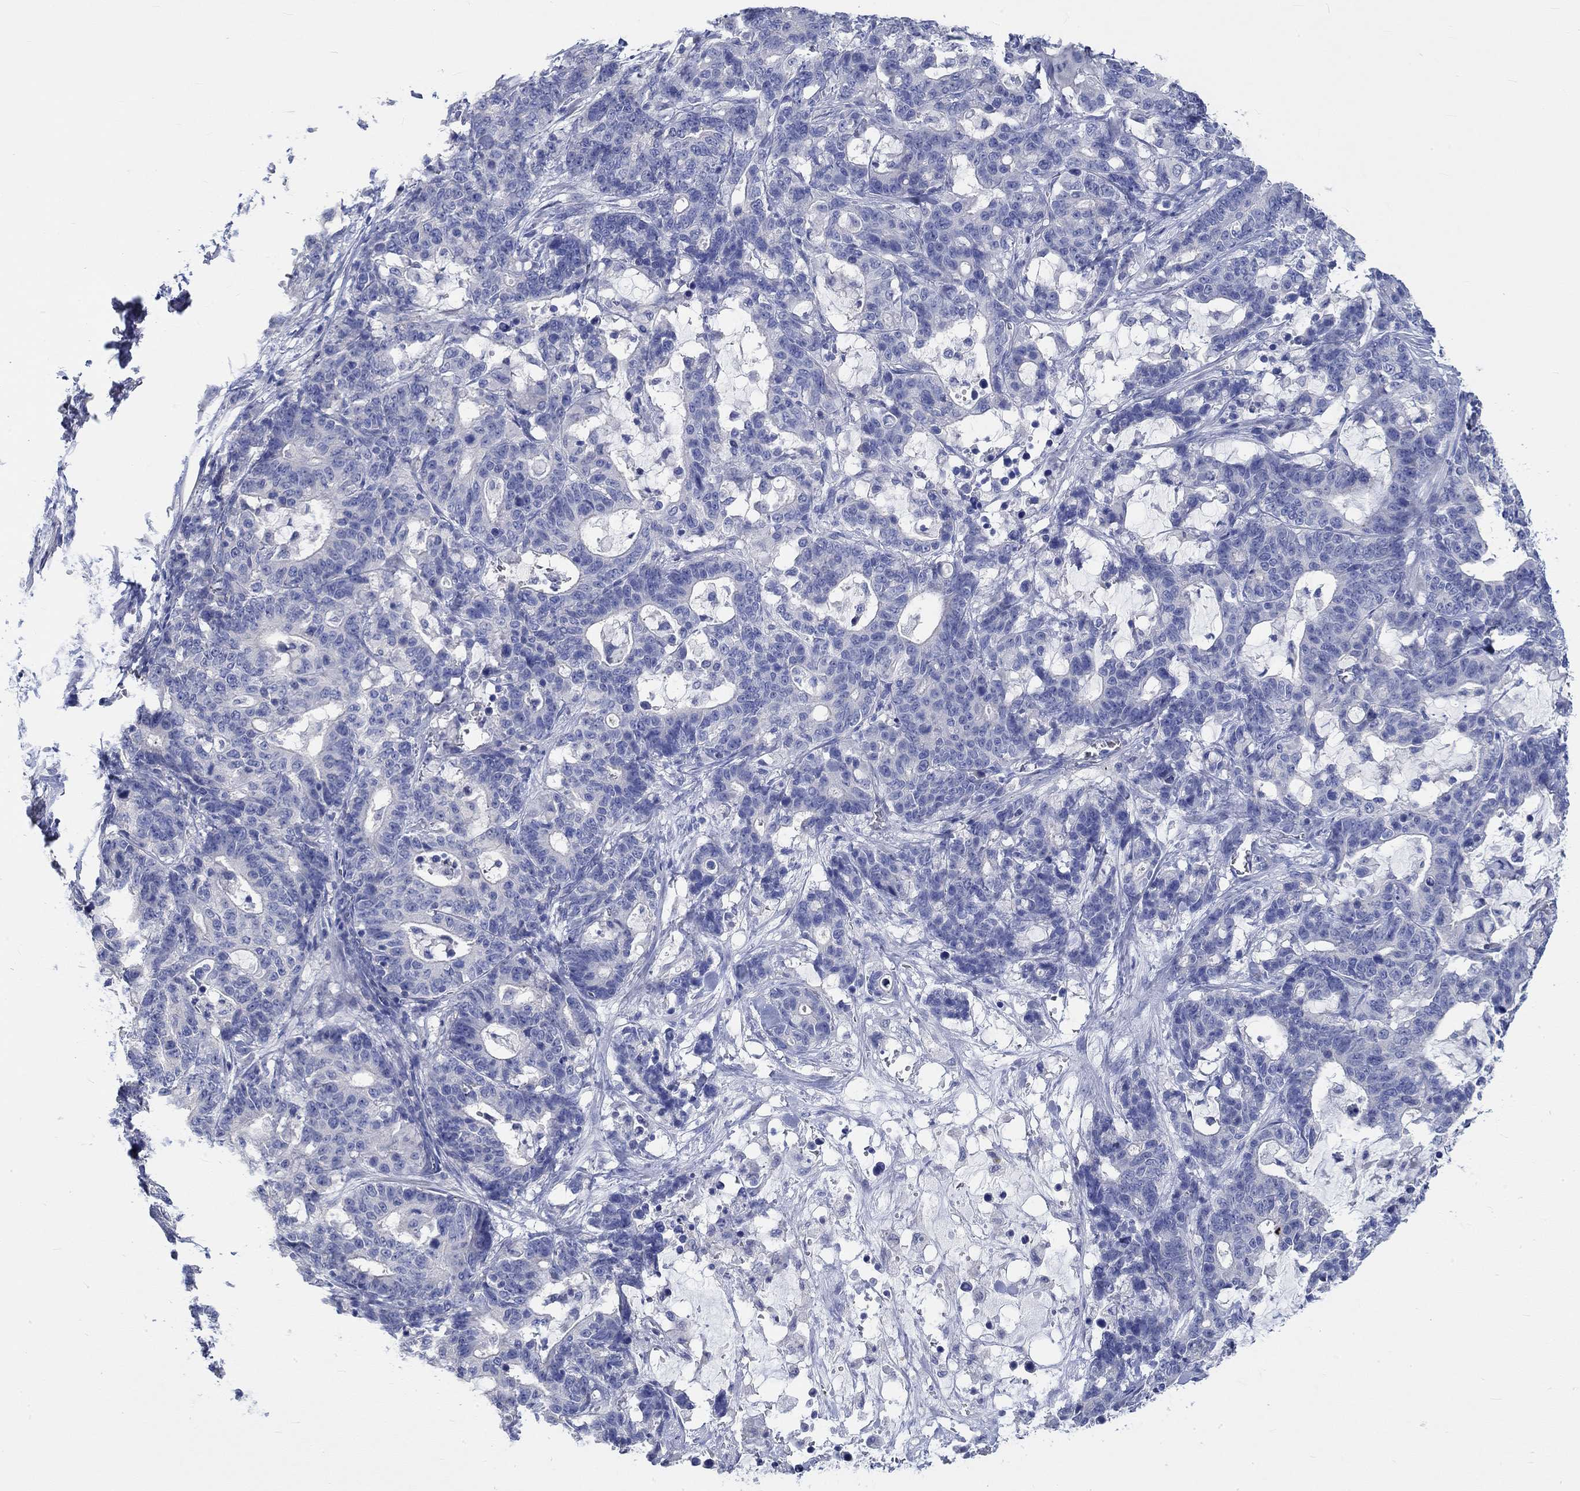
{"staining": {"intensity": "negative", "quantity": "none", "location": "none"}, "tissue": "stomach cancer", "cell_type": "Tumor cells", "image_type": "cancer", "snomed": [{"axis": "morphology", "description": "Normal tissue, NOS"}, {"axis": "morphology", "description": "Adenocarcinoma, NOS"}, {"axis": "topography", "description": "Stomach"}], "caption": "Immunohistochemistry photomicrograph of neoplastic tissue: stomach cancer stained with DAB demonstrates no significant protein positivity in tumor cells.", "gene": "KCNA1", "patient": {"sex": "female", "age": 64}}